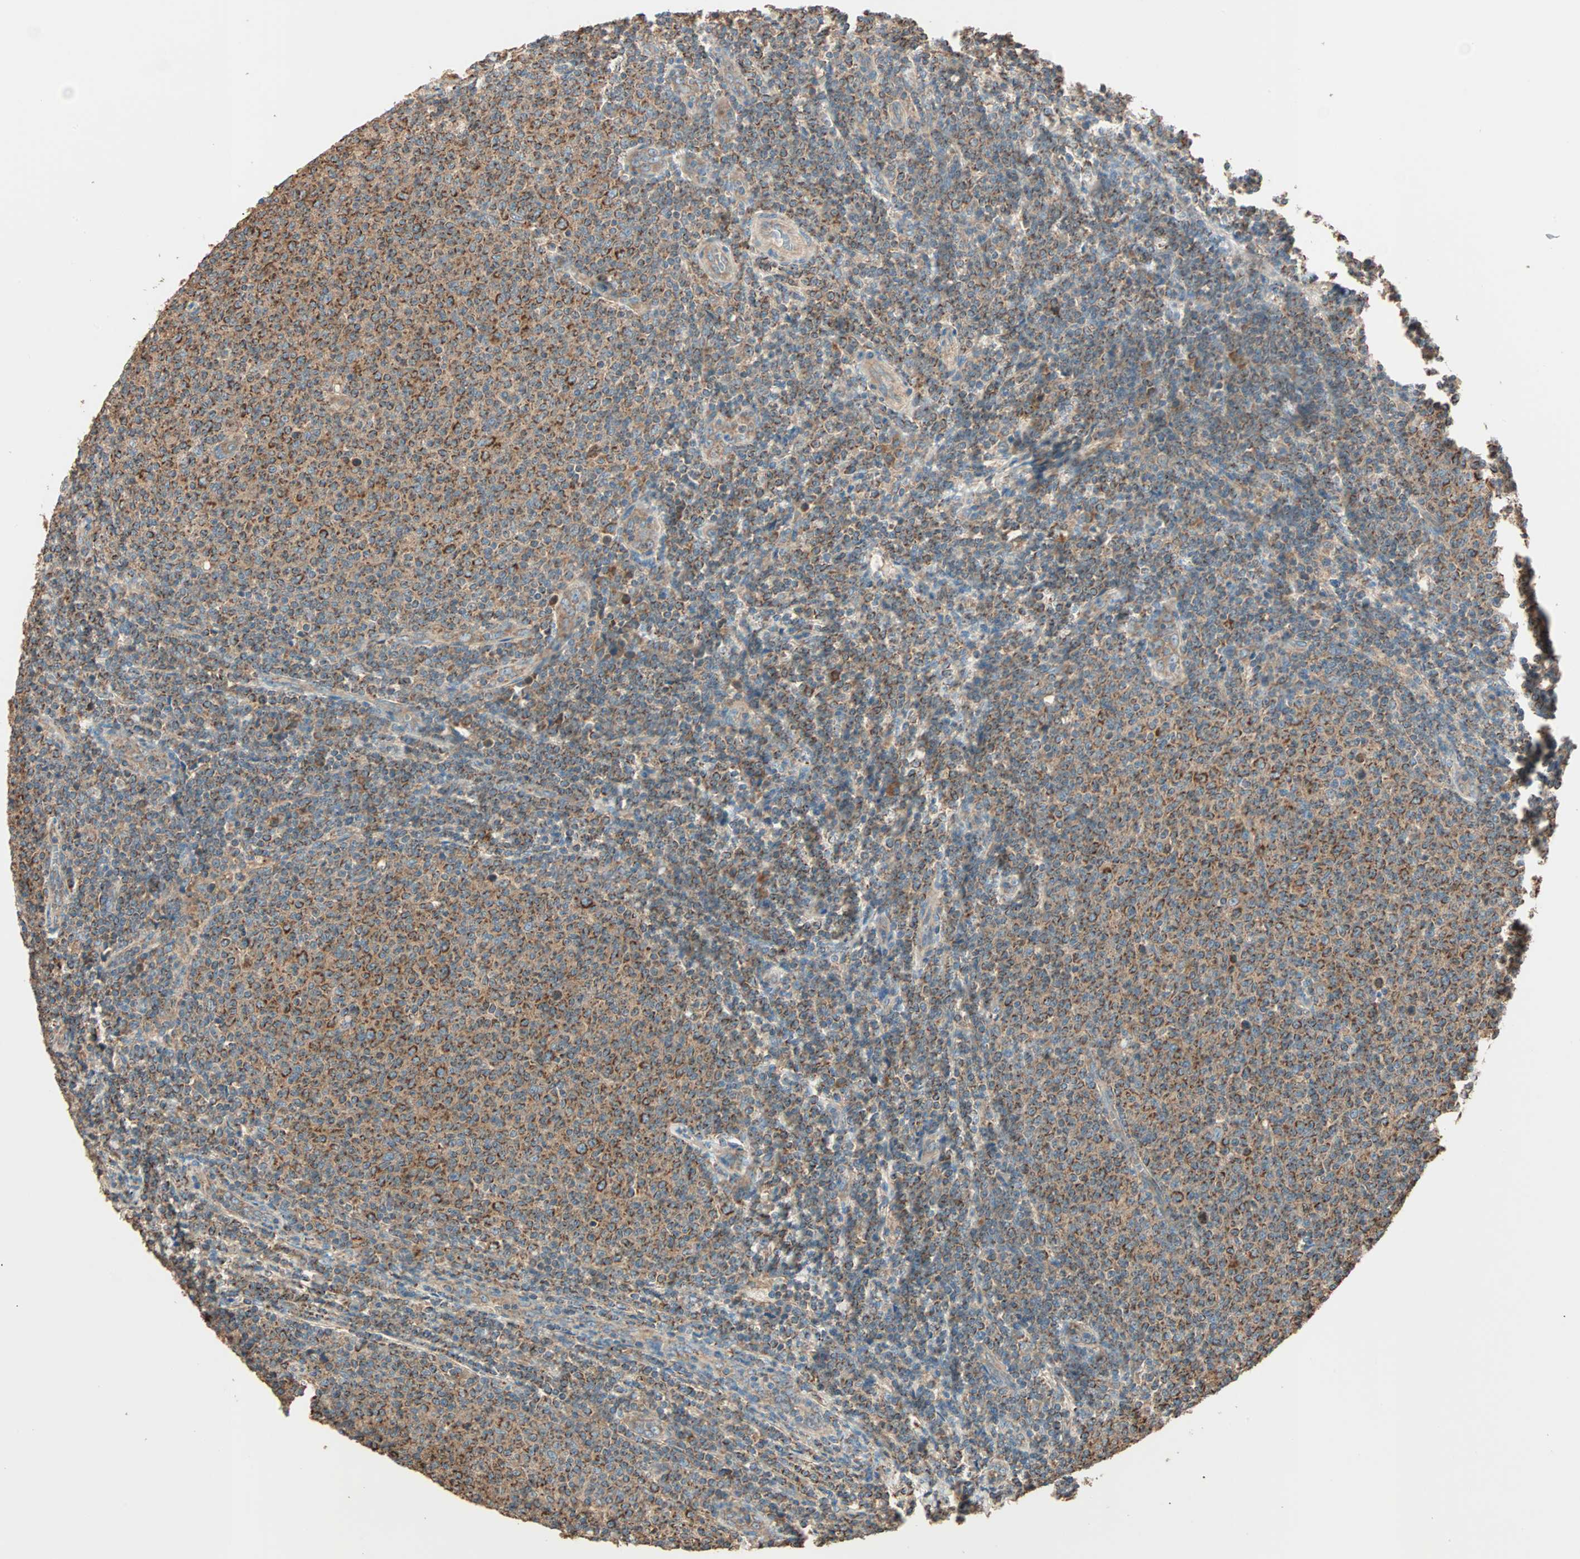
{"staining": {"intensity": "strong", "quantity": "25%-75%", "location": "cytoplasmic/membranous"}, "tissue": "lymphoma", "cell_type": "Tumor cells", "image_type": "cancer", "snomed": [{"axis": "morphology", "description": "Malignant lymphoma, non-Hodgkin's type, Low grade"}, {"axis": "topography", "description": "Lymph node"}], "caption": "Immunohistochemistry of human low-grade malignant lymphoma, non-Hodgkin's type demonstrates high levels of strong cytoplasmic/membranous staining in approximately 25%-75% of tumor cells.", "gene": "EIF4G2", "patient": {"sex": "male", "age": 66}}